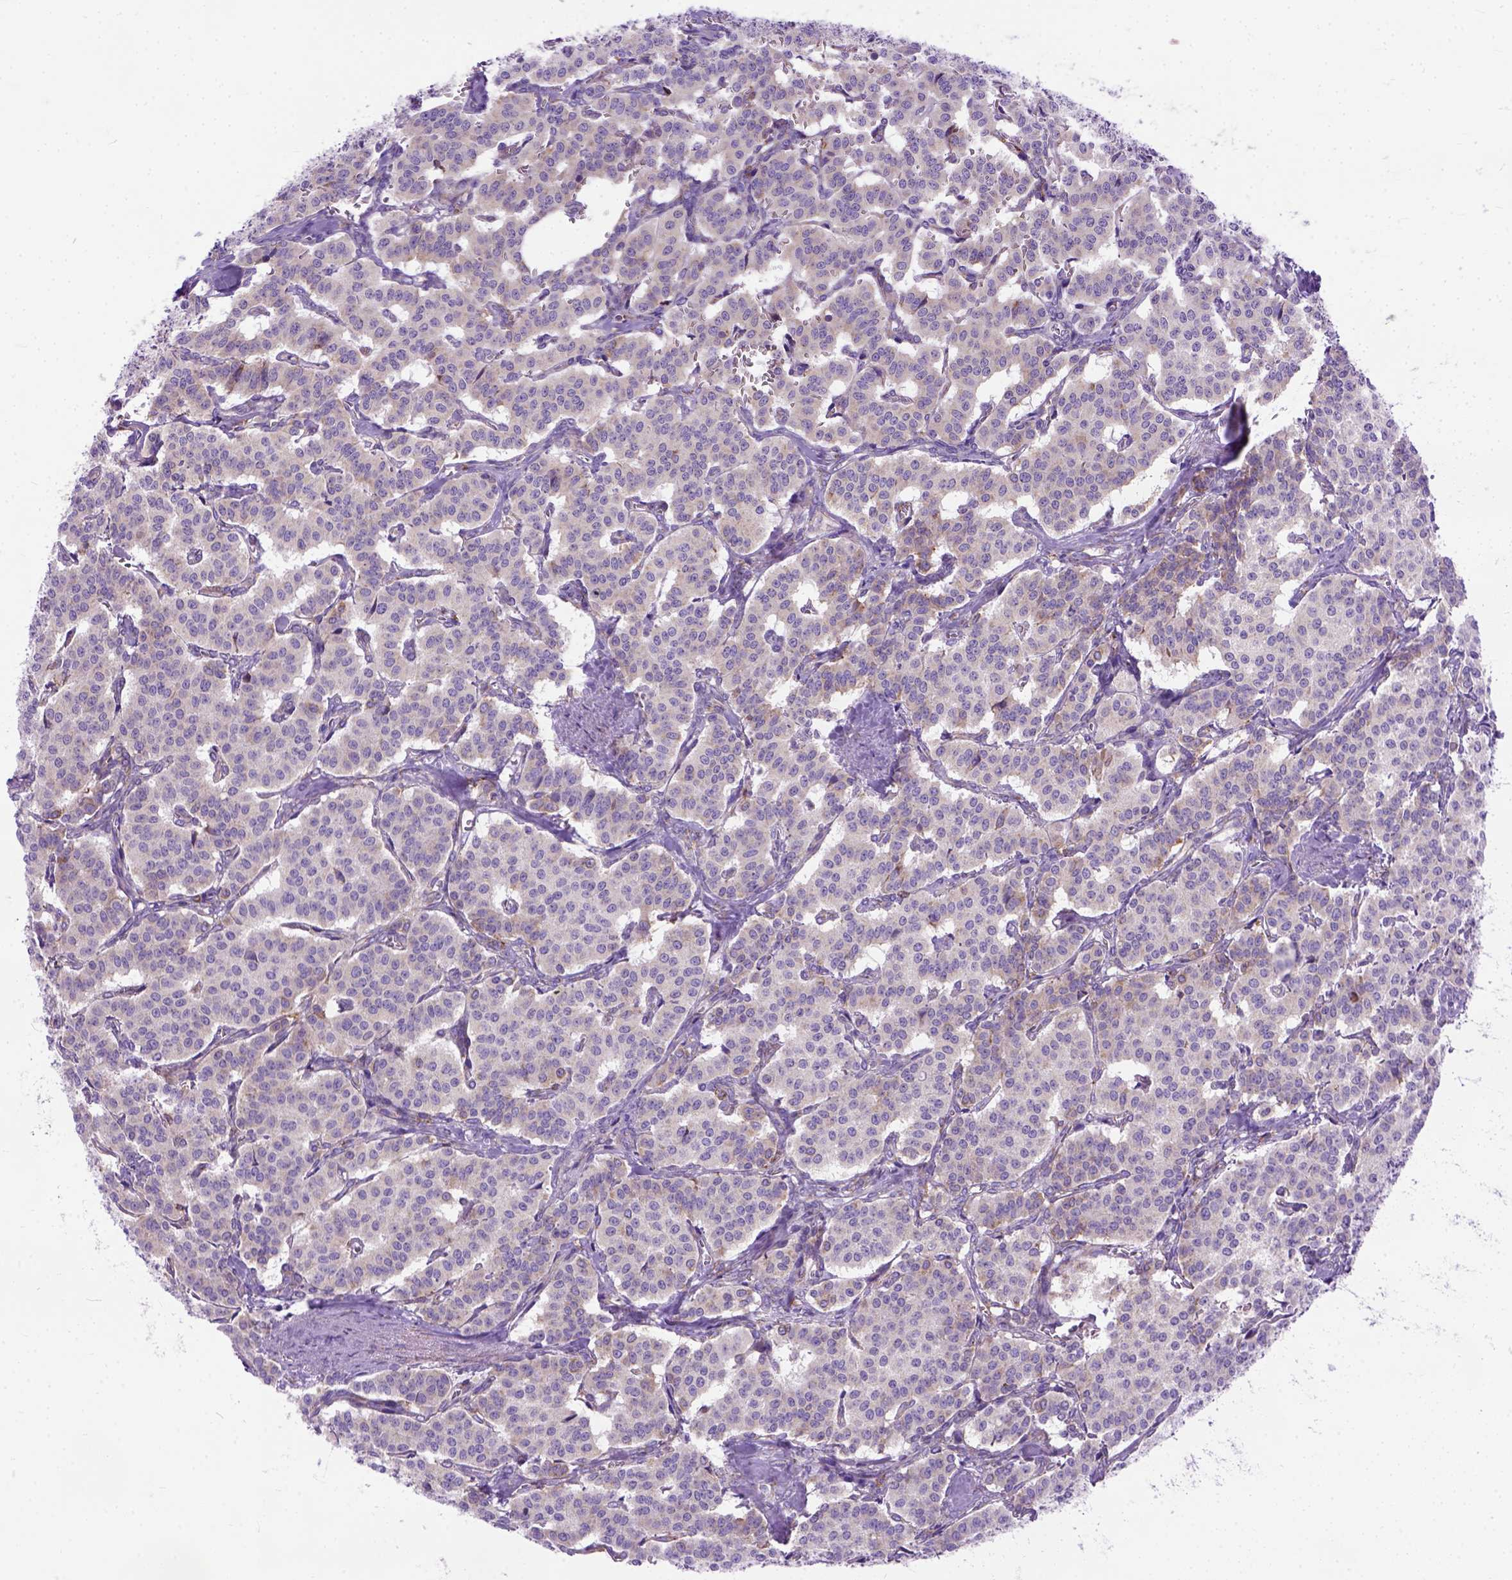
{"staining": {"intensity": "negative", "quantity": "none", "location": "none"}, "tissue": "carcinoid", "cell_type": "Tumor cells", "image_type": "cancer", "snomed": [{"axis": "morphology", "description": "Carcinoid, malignant, NOS"}, {"axis": "topography", "description": "Lung"}], "caption": "Tumor cells show no significant positivity in carcinoid (malignant).", "gene": "PLK4", "patient": {"sex": "female", "age": 46}}